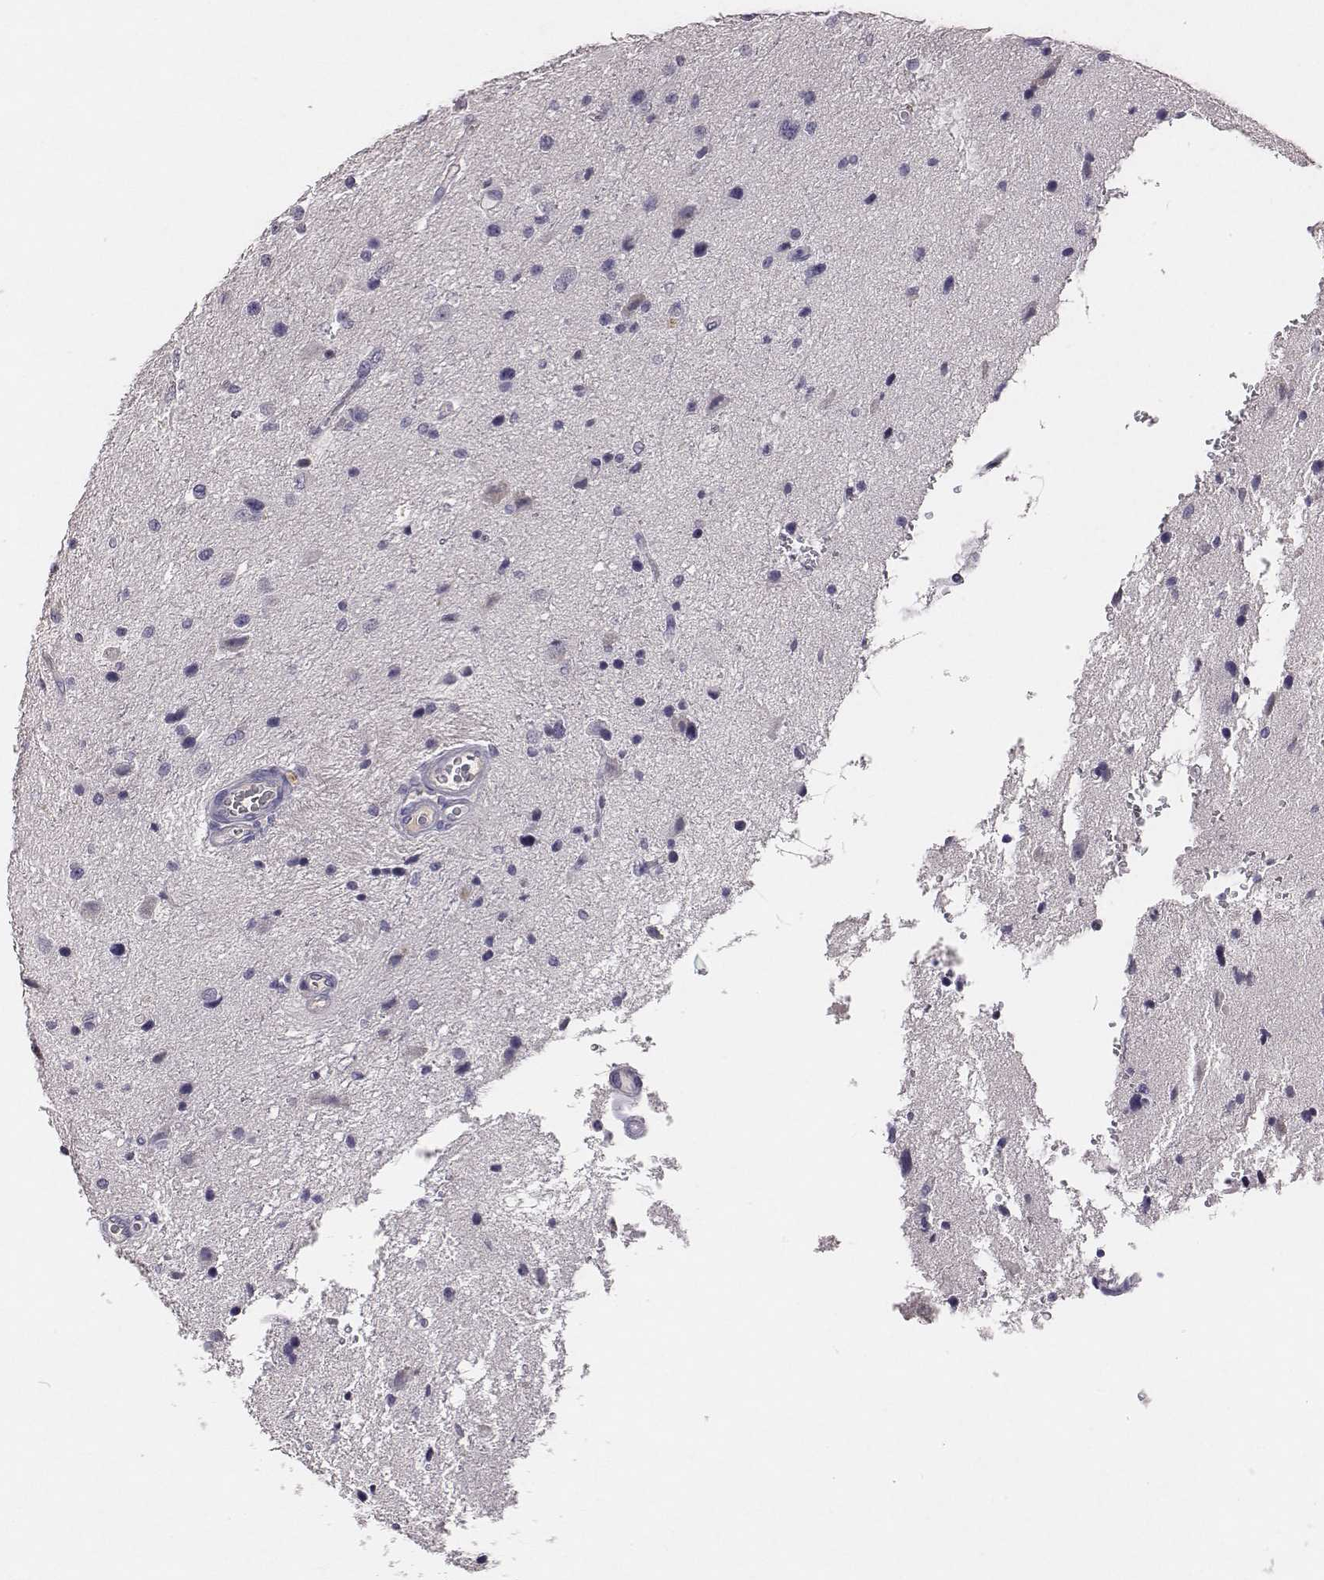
{"staining": {"intensity": "negative", "quantity": "none", "location": "none"}, "tissue": "glioma", "cell_type": "Tumor cells", "image_type": "cancer", "snomed": [{"axis": "morphology", "description": "Glioma, malignant, Low grade"}, {"axis": "topography", "description": "Brain"}], "caption": "Micrograph shows no protein staining in tumor cells of glioma tissue.", "gene": "EN1", "patient": {"sex": "female", "age": 32}}